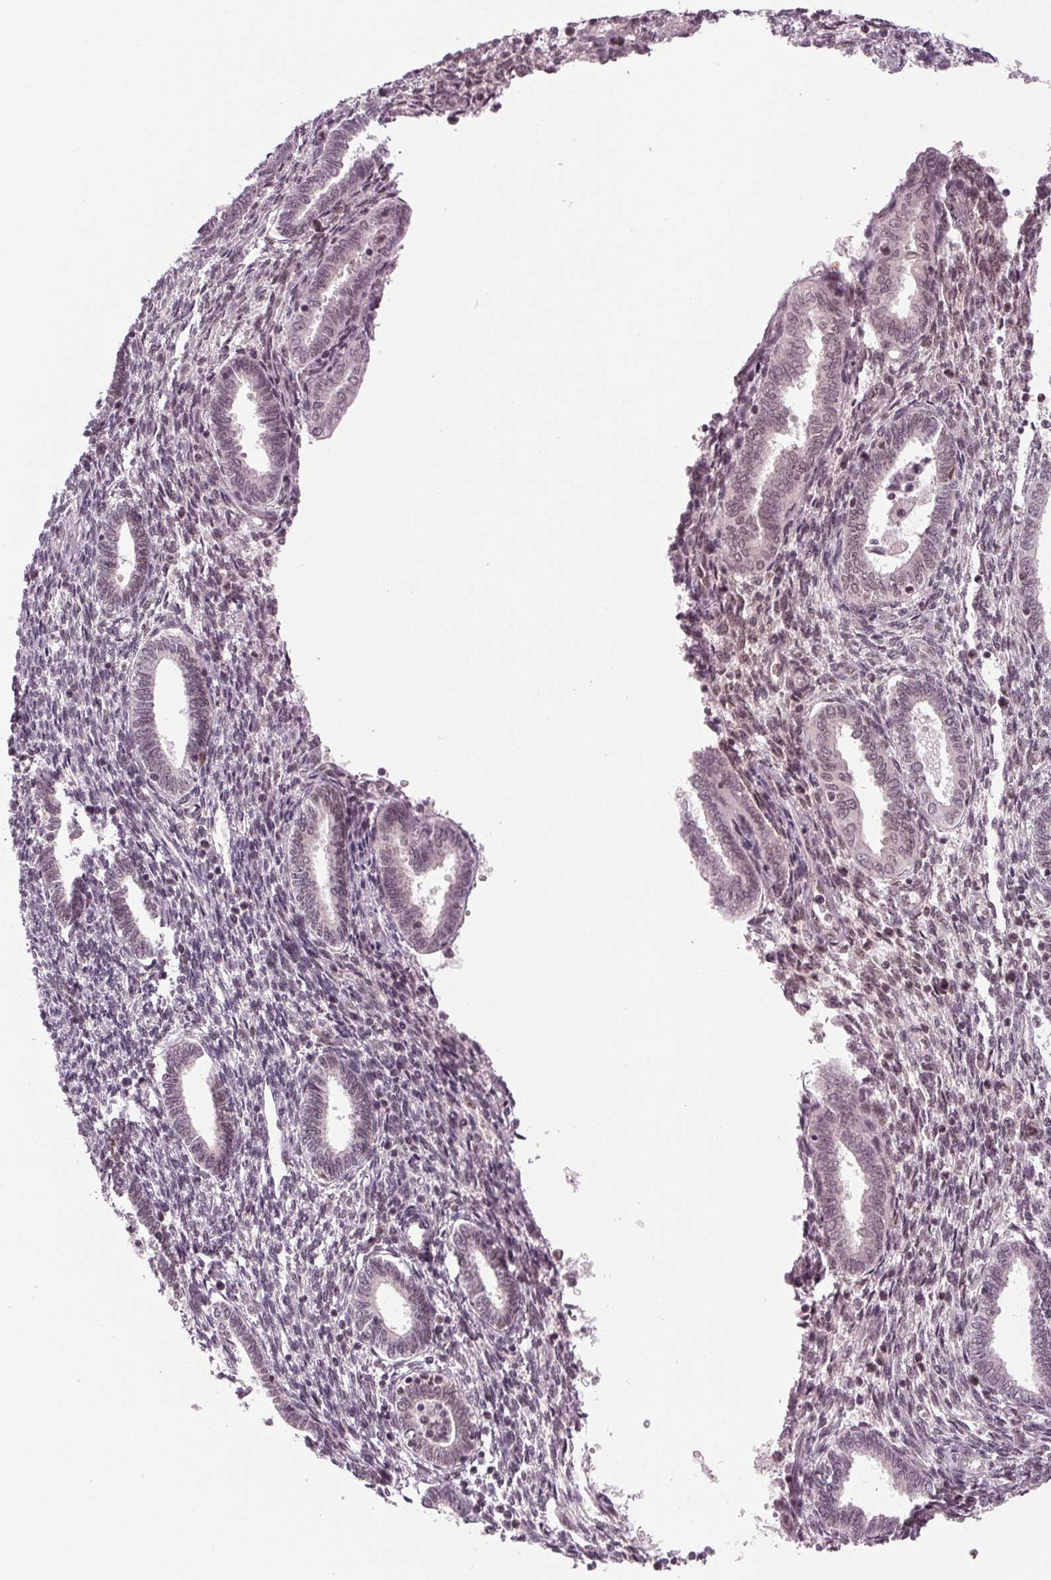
{"staining": {"intensity": "weak", "quantity": "25%-75%", "location": "nuclear"}, "tissue": "endometrium", "cell_type": "Cells in endometrial stroma", "image_type": "normal", "snomed": [{"axis": "morphology", "description": "Normal tissue, NOS"}, {"axis": "topography", "description": "Endometrium"}], "caption": "Protein expression analysis of benign human endometrium reveals weak nuclear expression in about 25%-75% of cells in endometrial stroma.", "gene": "DDX41", "patient": {"sex": "female", "age": 42}}